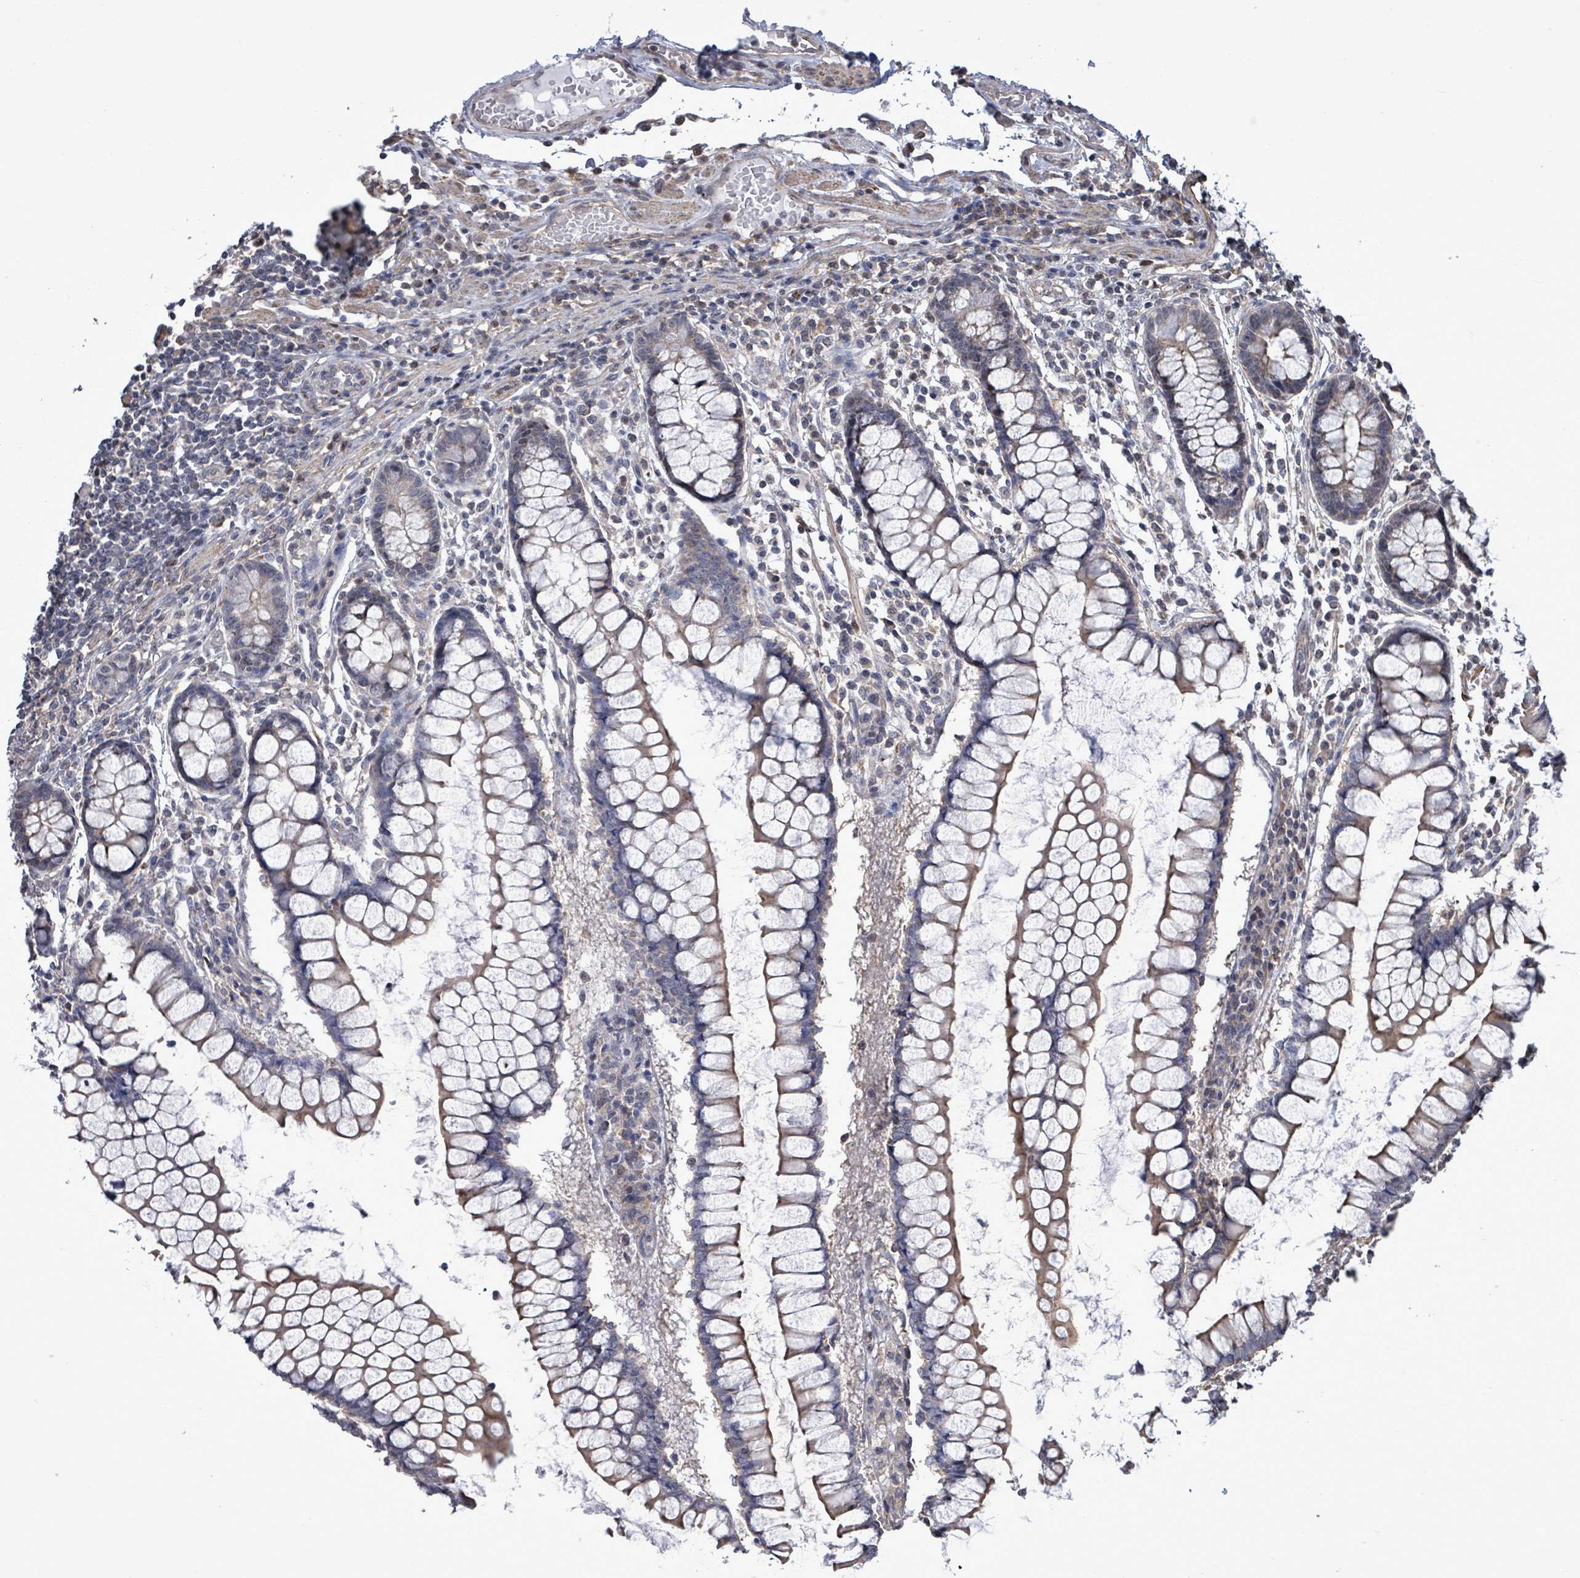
{"staining": {"intensity": "weak", "quantity": "25%-75%", "location": "cytoplasmic/membranous"}, "tissue": "colon", "cell_type": "Endothelial cells", "image_type": "normal", "snomed": [{"axis": "morphology", "description": "Normal tissue, NOS"}, {"axis": "morphology", "description": "Adenocarcinoma, NOS"}, {"axis": "topography", "description": "Colon"}], "caption": "IHC of normal colon displays low levels of weak cytoplasmic/membranous staining in about 25%-75% of endothelial cells.", "gene": "PAPSS1", "patient": {"sex": "female", "age": 55}}